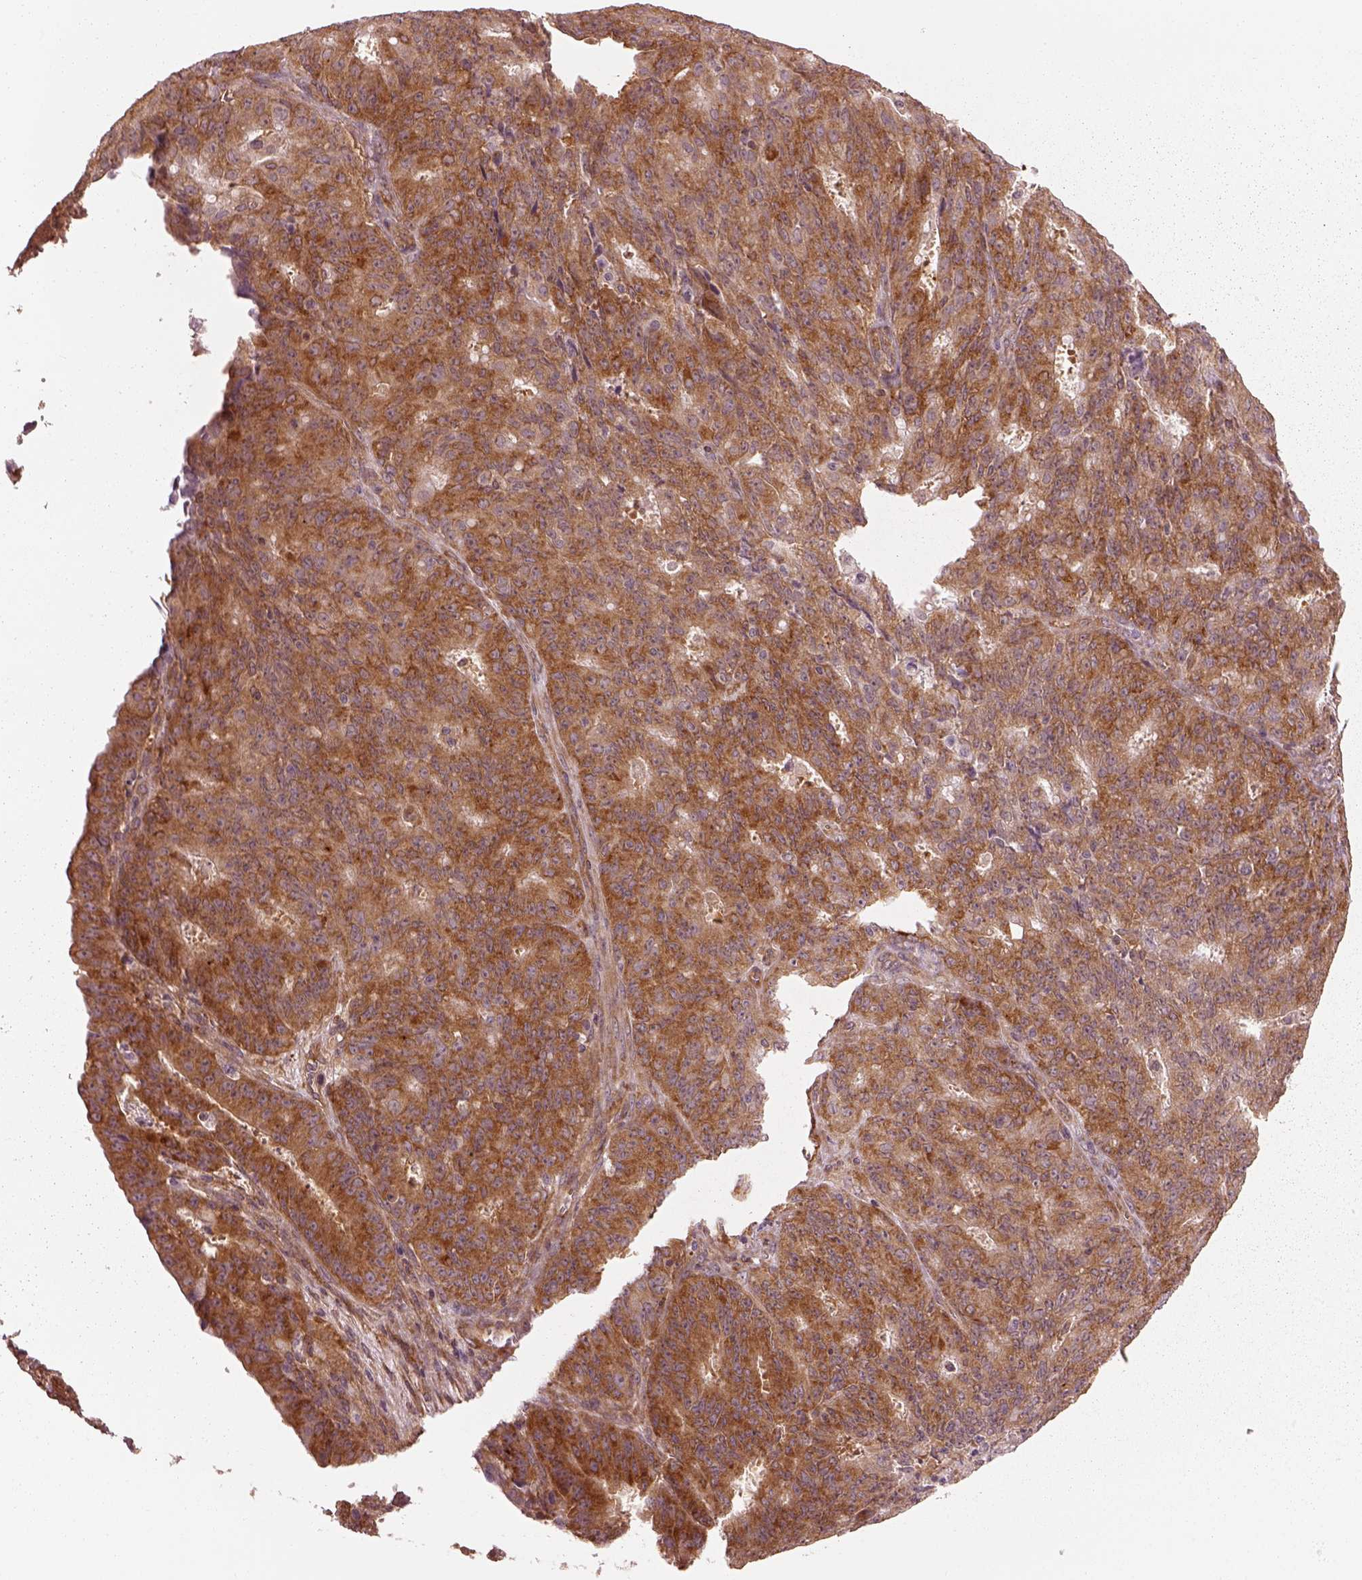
{"staining": {"intensity": "moderate", "quantity": ">75%", "location": "cytoplasmic/membranous"}, "tissue": "ovarian cancer", "cell_type": "Tumor cells", "image_type": "cancer", "snomed": [{"axis": "morphology", "description": "Carcinoma, endometroid"}, {"axis": "topography", "description": "Ovary"}], "caption": "This histopathology image demonstrates endometroid carcinoma (ovarian) stained with immunohistochemistry to label a protein in brown. The cytoplasmic/membranous of tumor cells show moderate positivity for the protein. Nuclei are counter-stained blue.", "gene": "LSM14A", "patient": {"sex": "female", "age": 42}}